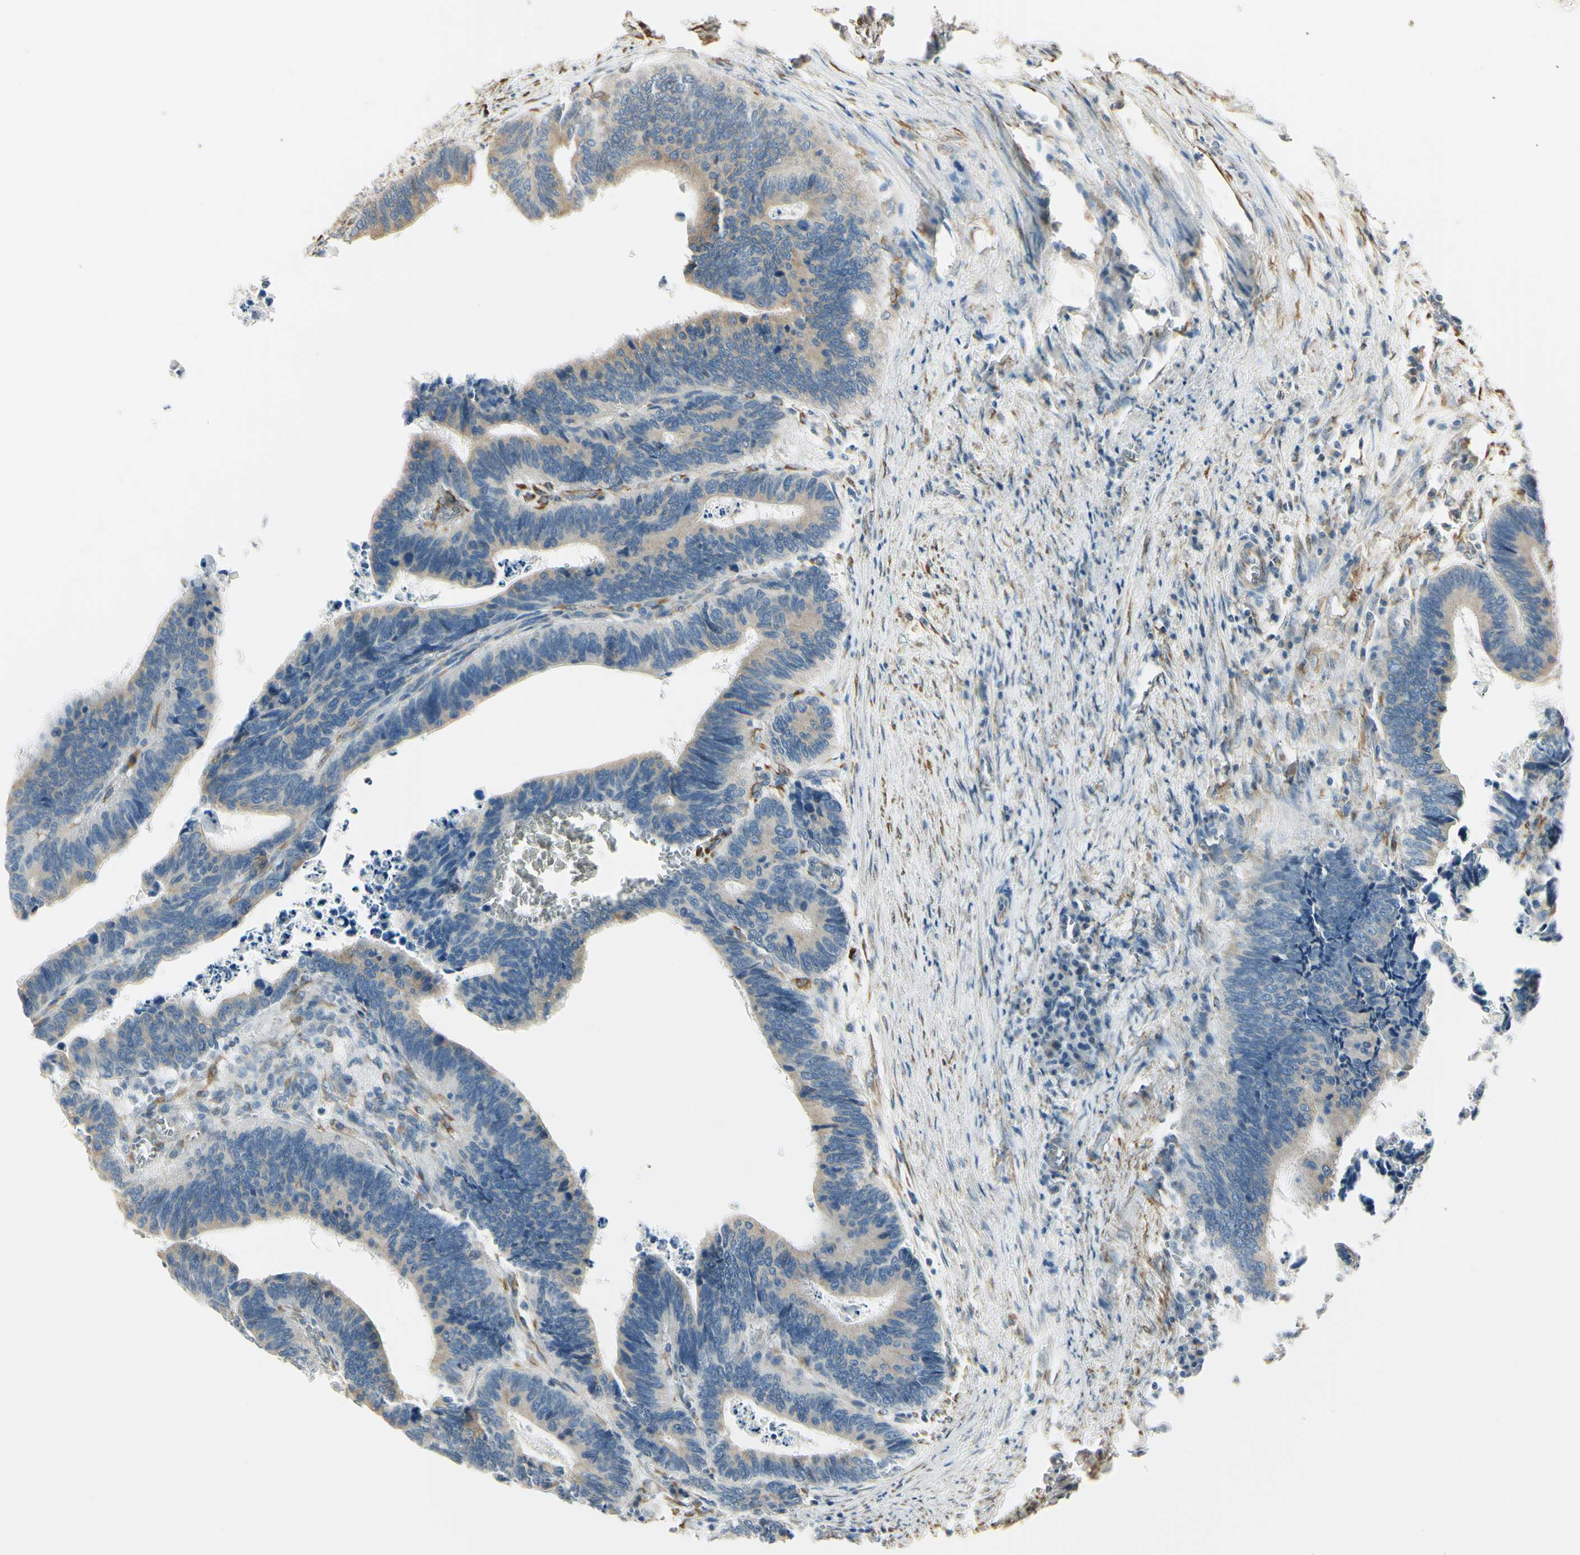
{"staining": {"intensity": "weak", "quantity": "25%-75%", "location": "cytoplasmic/membranous"}, "tissue": "colorectal cancer", "cell_type": "Tumor cells", "image_type": "cancer", "snomed": [{"axis": "morphology", "description": "Adenocarcinoma, NOS"}, {"axis": "topography", "description": "Colon"}], "caption": "Weak cytoplasmic/membranous positivity for a protein is appreciated in approximately 25%-75% of tumor cells of adenocarcinoma (colorectal) using immunohistochemistry (IHC).", "gene": "IGDCC4", "patient": {"sex": "male", "age": 72}}